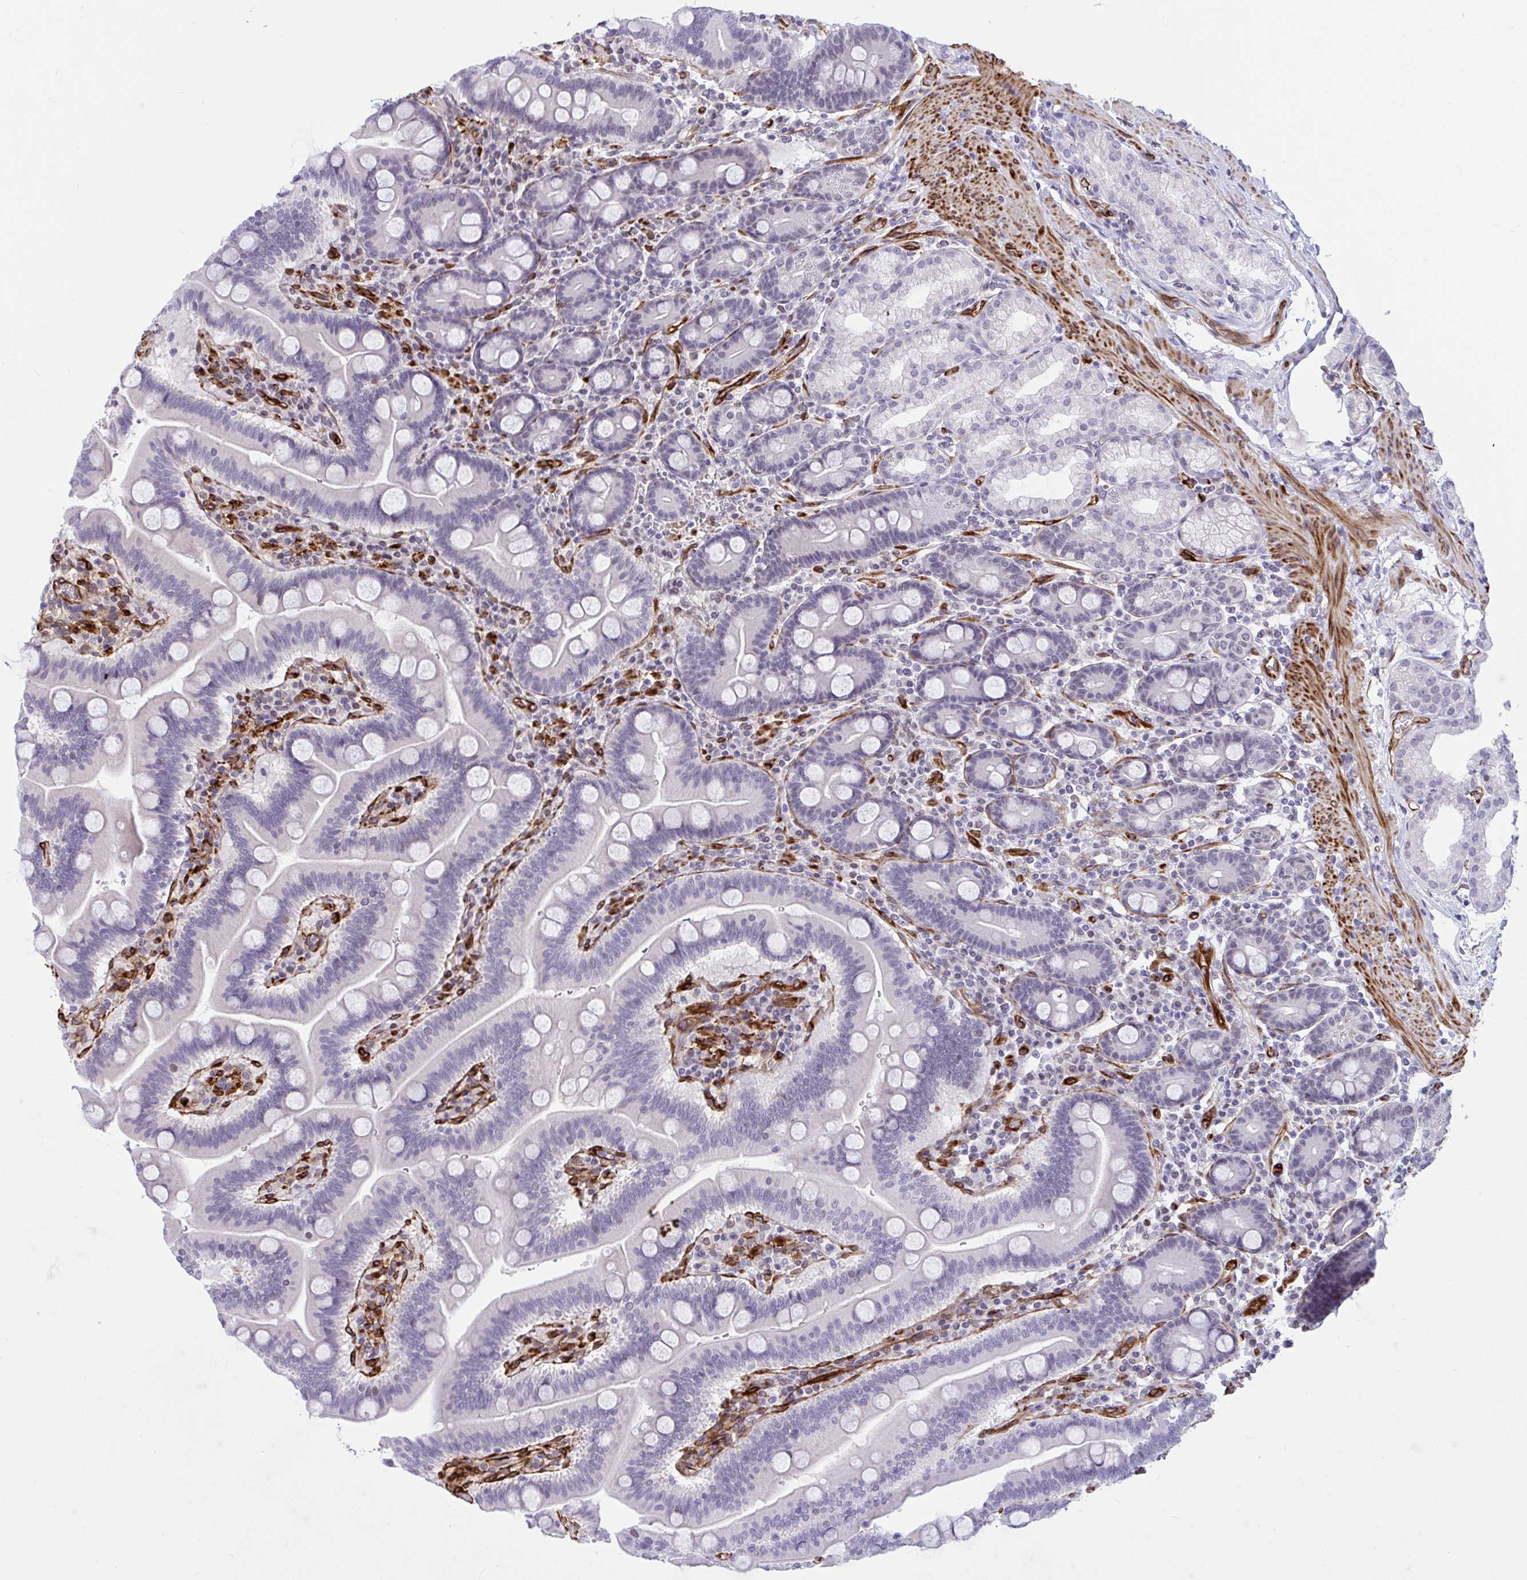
{"staining": {"intensity": "negative", "quantity": "none", "location": "none"}, "tissue": "duodenum", "cell_type": "Glandular cells", "image_type": "normal", "snomed": [{"axis": "morphology", "description": "Normal tissue, NOS"}, {"axis": "topography", "description": "Duodenum"}], "caption": "Immunohistochemistry micrograph of unremarkable duodenum stained for a protein (brown), which displays no expression in glandular cells.", "gene": "EML1", "patient": {"sex": "male", "age": 59}}